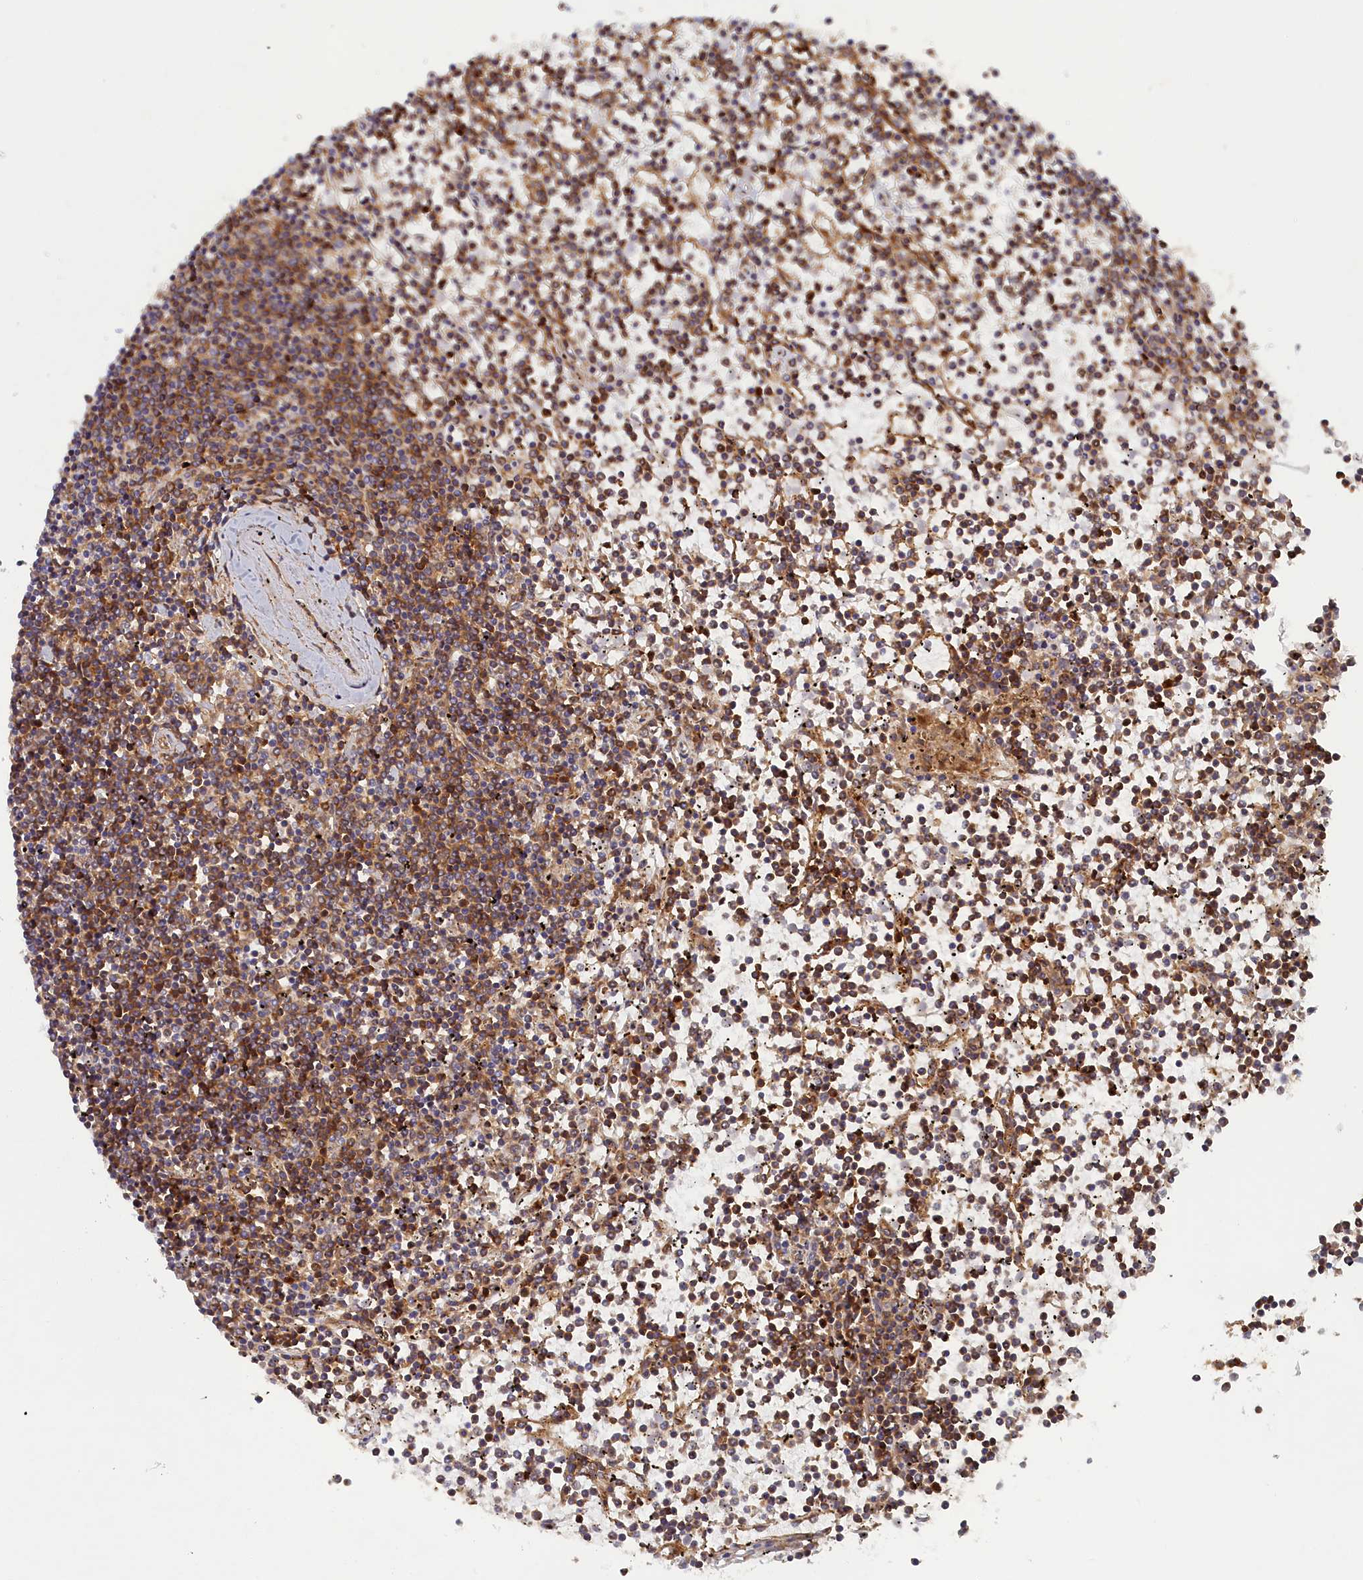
{"staining": {"intensity": "moderate", "quantity": ">75%", "location": "cytoplasmic/membranous"}, "tissue": "lymphoma", "cell_type": "Tumor cells", "image_type": "cancer", "snomed": [{"axis": "morphology", "description": "Malignant lymphoma, non-Hodgkin's type, Low grade"}, {"axis": "topography", "description": "Spleen"}], "caption": "Protein staining demonstrates moderate cytoplasmic/membranous positivity in approximately >75% of tumor cells in lymphoma.", "gene": "TMEM196", "patient": {"sex": "female", "age": 19}}